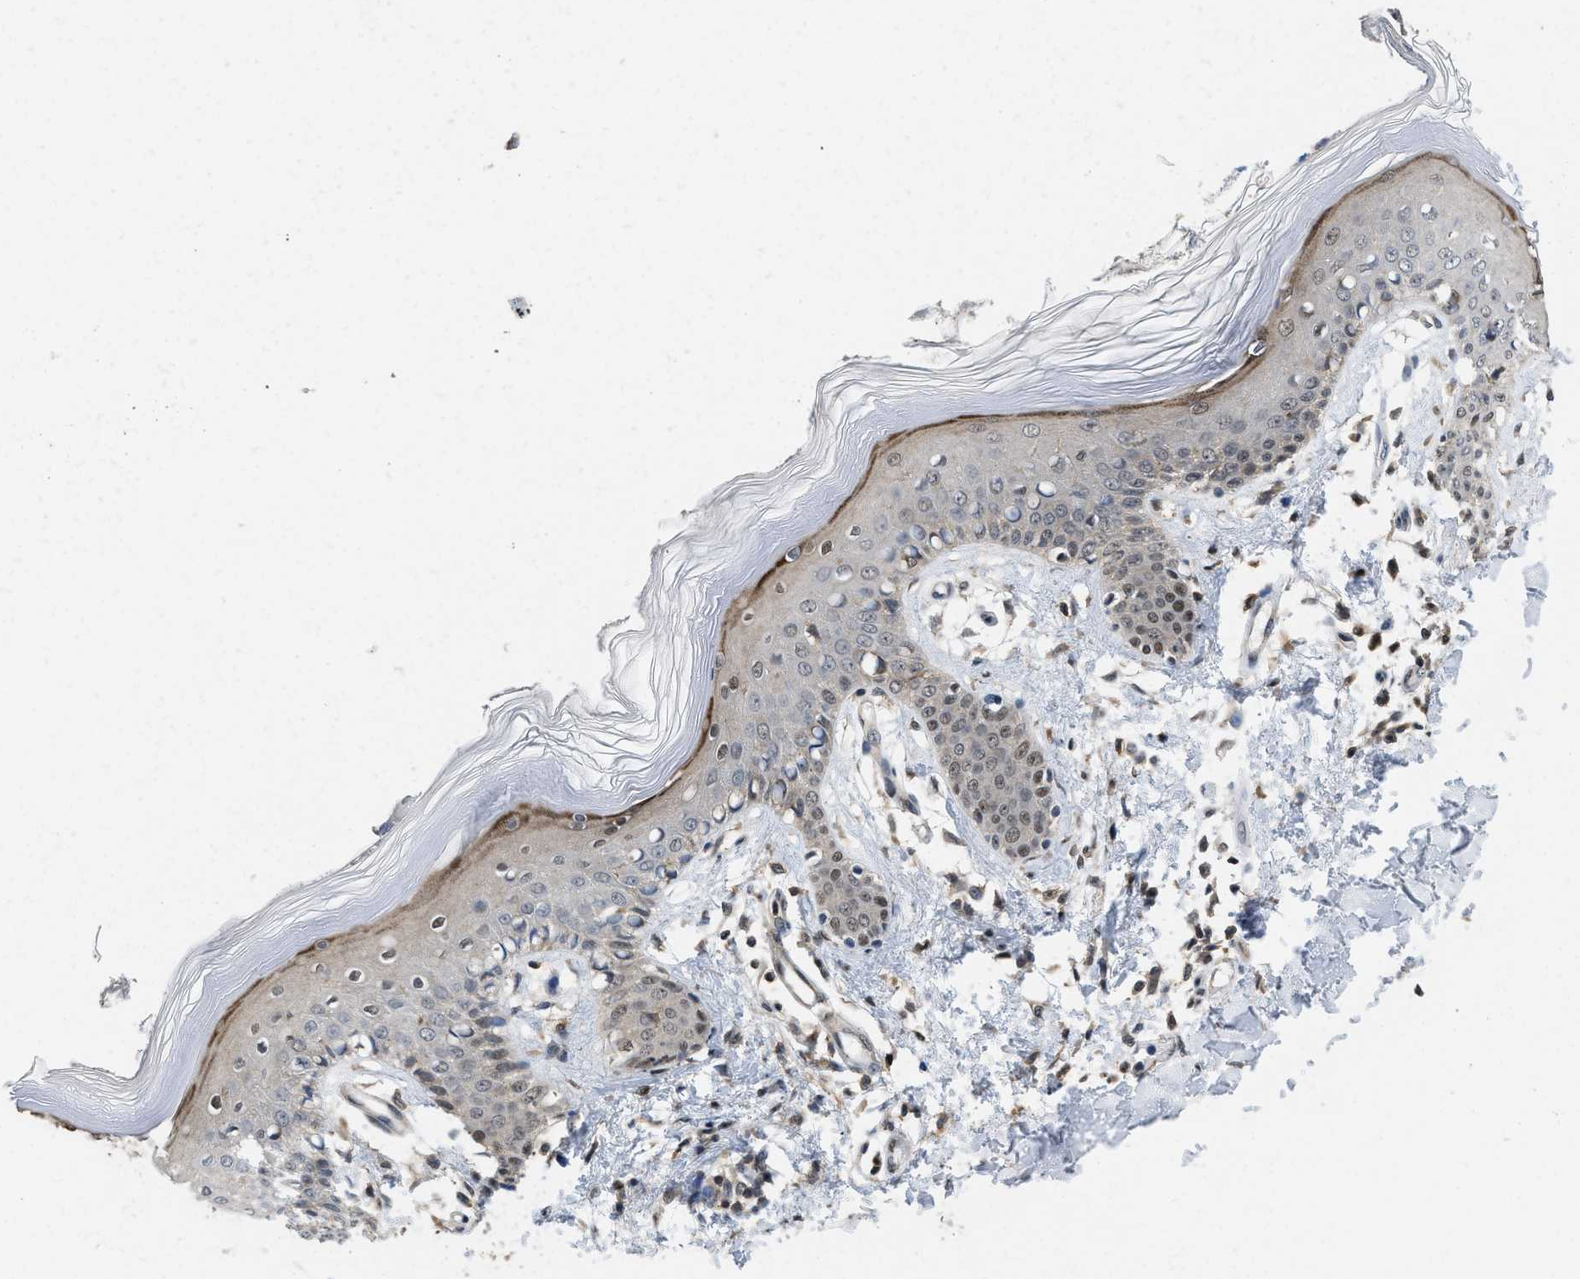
{"staining": {"intensity": "weak", "quantity": ">75%", "location": "cytoplasmic/membranous,nuclear"}, "tissue": "skin", "cell_type": "Fibroblasts", "image_type": "normal", "snomed": [{"axis": "morphology", "description": "Normal tissue, NOS"}, {"axis": "topography", "description": "Skin"}], "caption": "Skin stained with DAB (3,3'-diaminobenzidine) immunohistochemistry shows low levels of weak cytoplasmic/membranous,nuclear staining in approximately >75% of fibroblasts. (DAB (3,3'-diaminobenzidine) = brown stain, brightfield microscopy at high magnification).", "gene": "ATF7IP", "patient": {"sex": "male", "age": 53}}